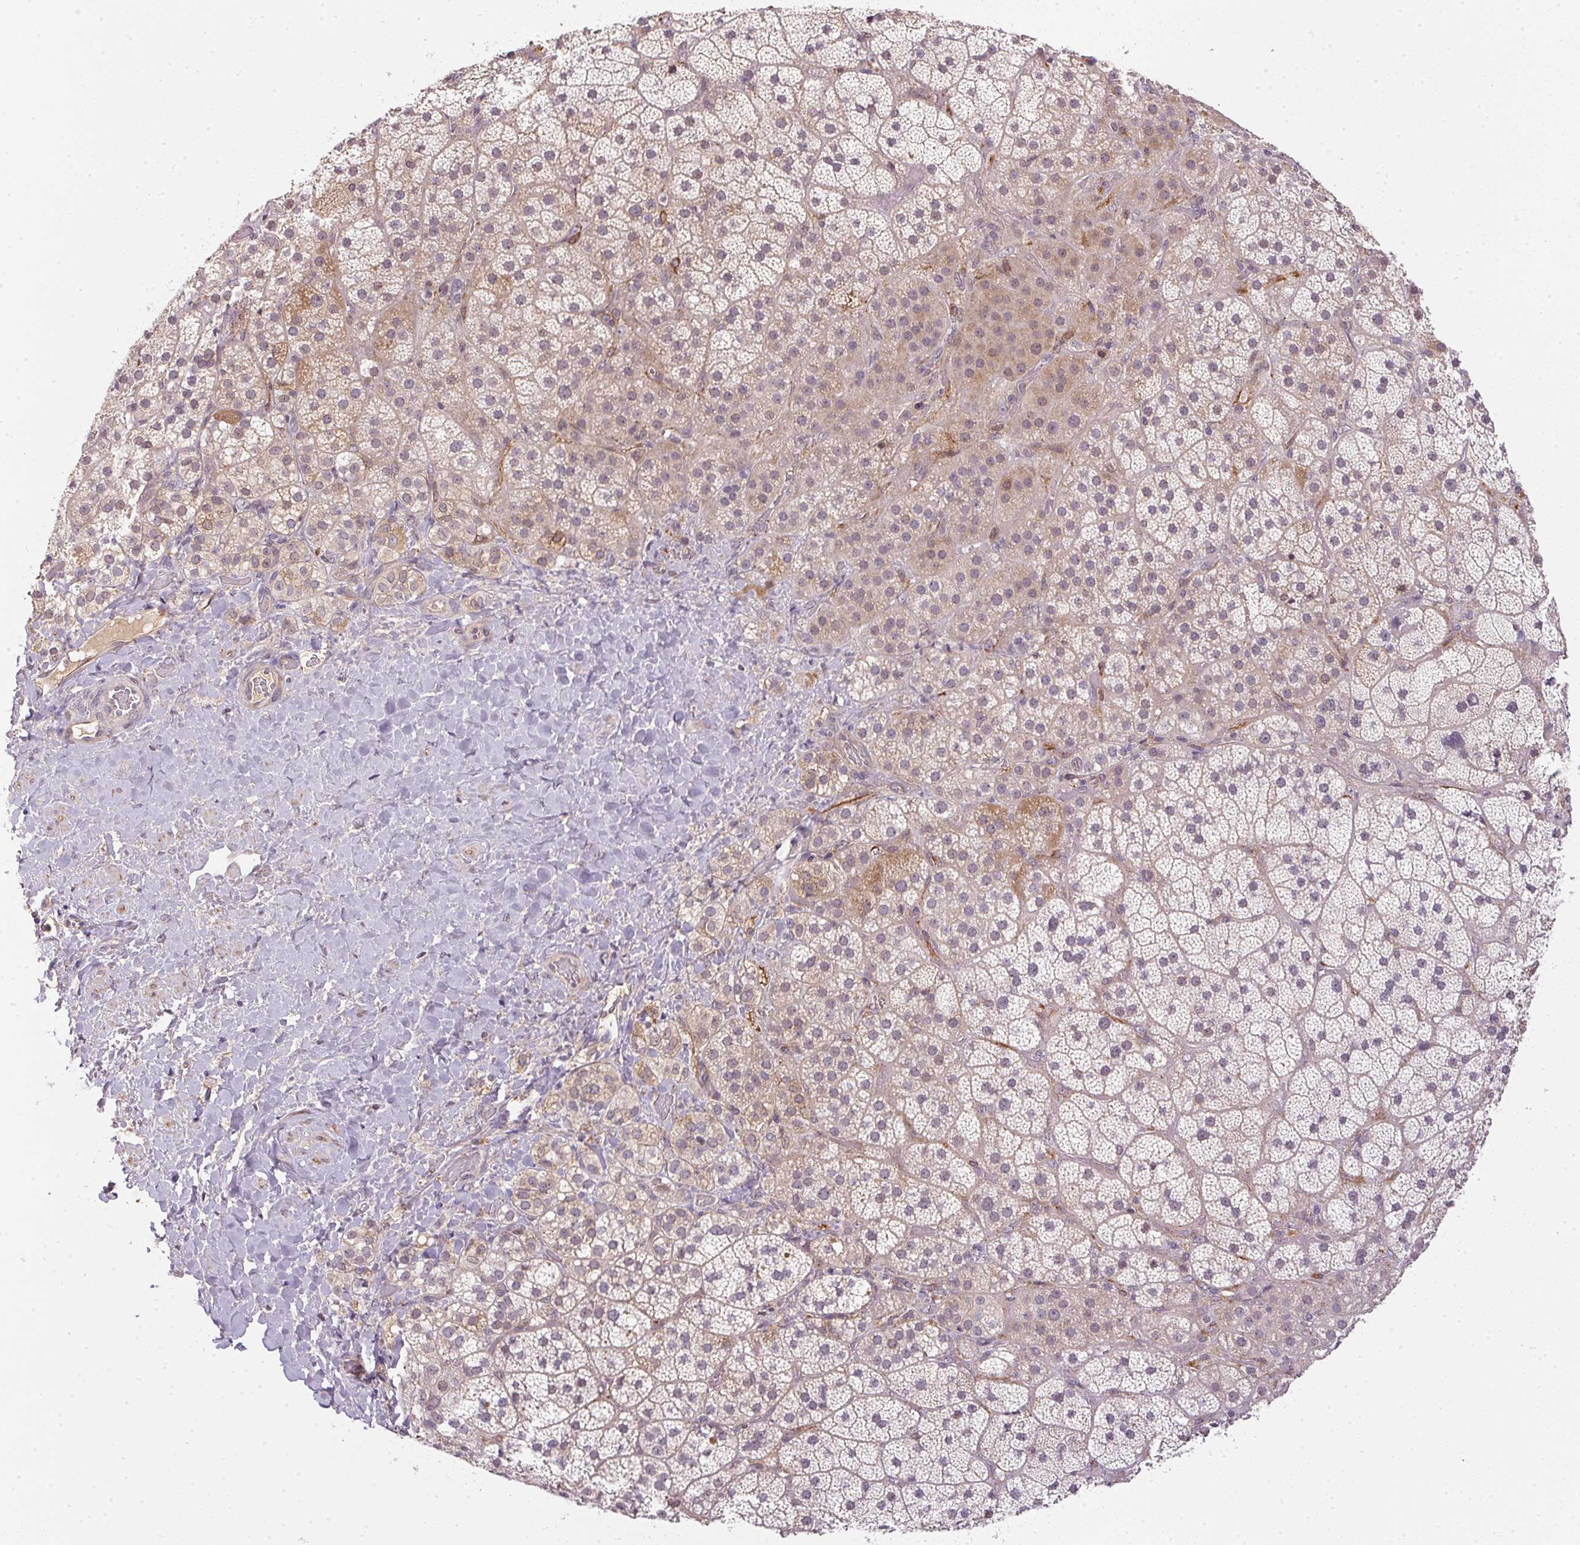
{"staining": {"intensity": "weak", "quantity": "<25%", "location": "cytoplasmic/membranous"}, "tissue": "adrenal gland", "cell_type": "Glandular cells", "image_type": "normal", "snomed": [{"axis": "morphology", "description": "Normal tissue, NOS"}, {"axis": "topography", "description": "Adrenal gland"}], "caption": "IHC image of normal adrenal gland stained for a protein (brown), which exhibits no staining in glandular cells. Nuclei are stained in blue.", "gene": "CFAP92", "patient": {"sex": "male", "age": 57}}